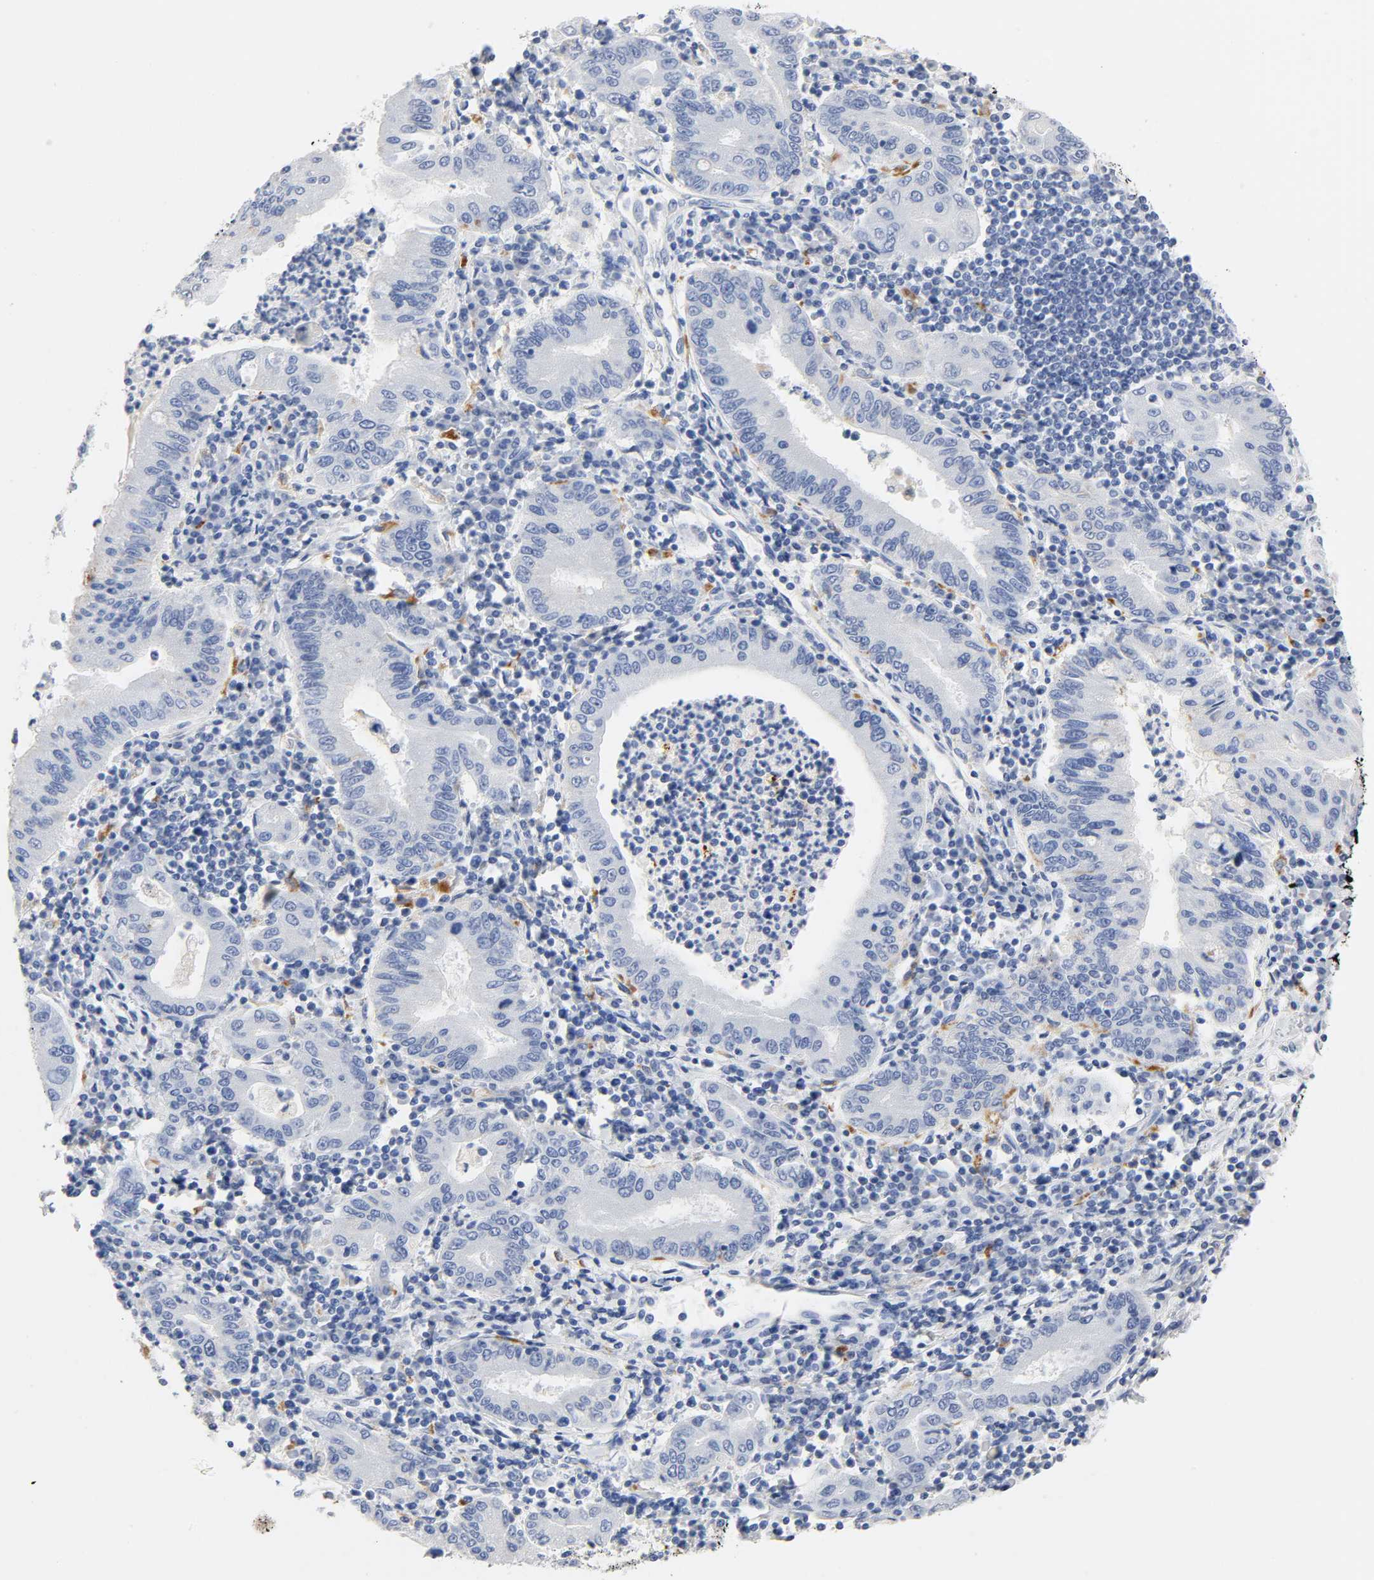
{"staining": {"intensity": "negative", "quantity": "none", "location": "none"}, "tissue": "stomach cancer", "cell_type": "Tumor cells", "image_type": "cancer", "snomed": [{"axis": "morphology", "description": "Normal tissue, NOS"}, {"axis": "morphology", "description": "Adenocarcinoma, NOS"}, {"axis": "topography", "description": "Esophagus"}, {"axis": "topography", "description": "Stomach, upper"}, {"axis": "topography", "description": "Peripheral nerve tissue"}], "caption": "Stomach cancer was stained to show a protein in brown. There is no significant staining in tumor cells. (Stains: DAB IHC with hematoxylin counter stain, Microscopy: brightfield microscopy at high magnification).", "gene": "PLP1", "patient": {"sex": "male", "age": 62}}